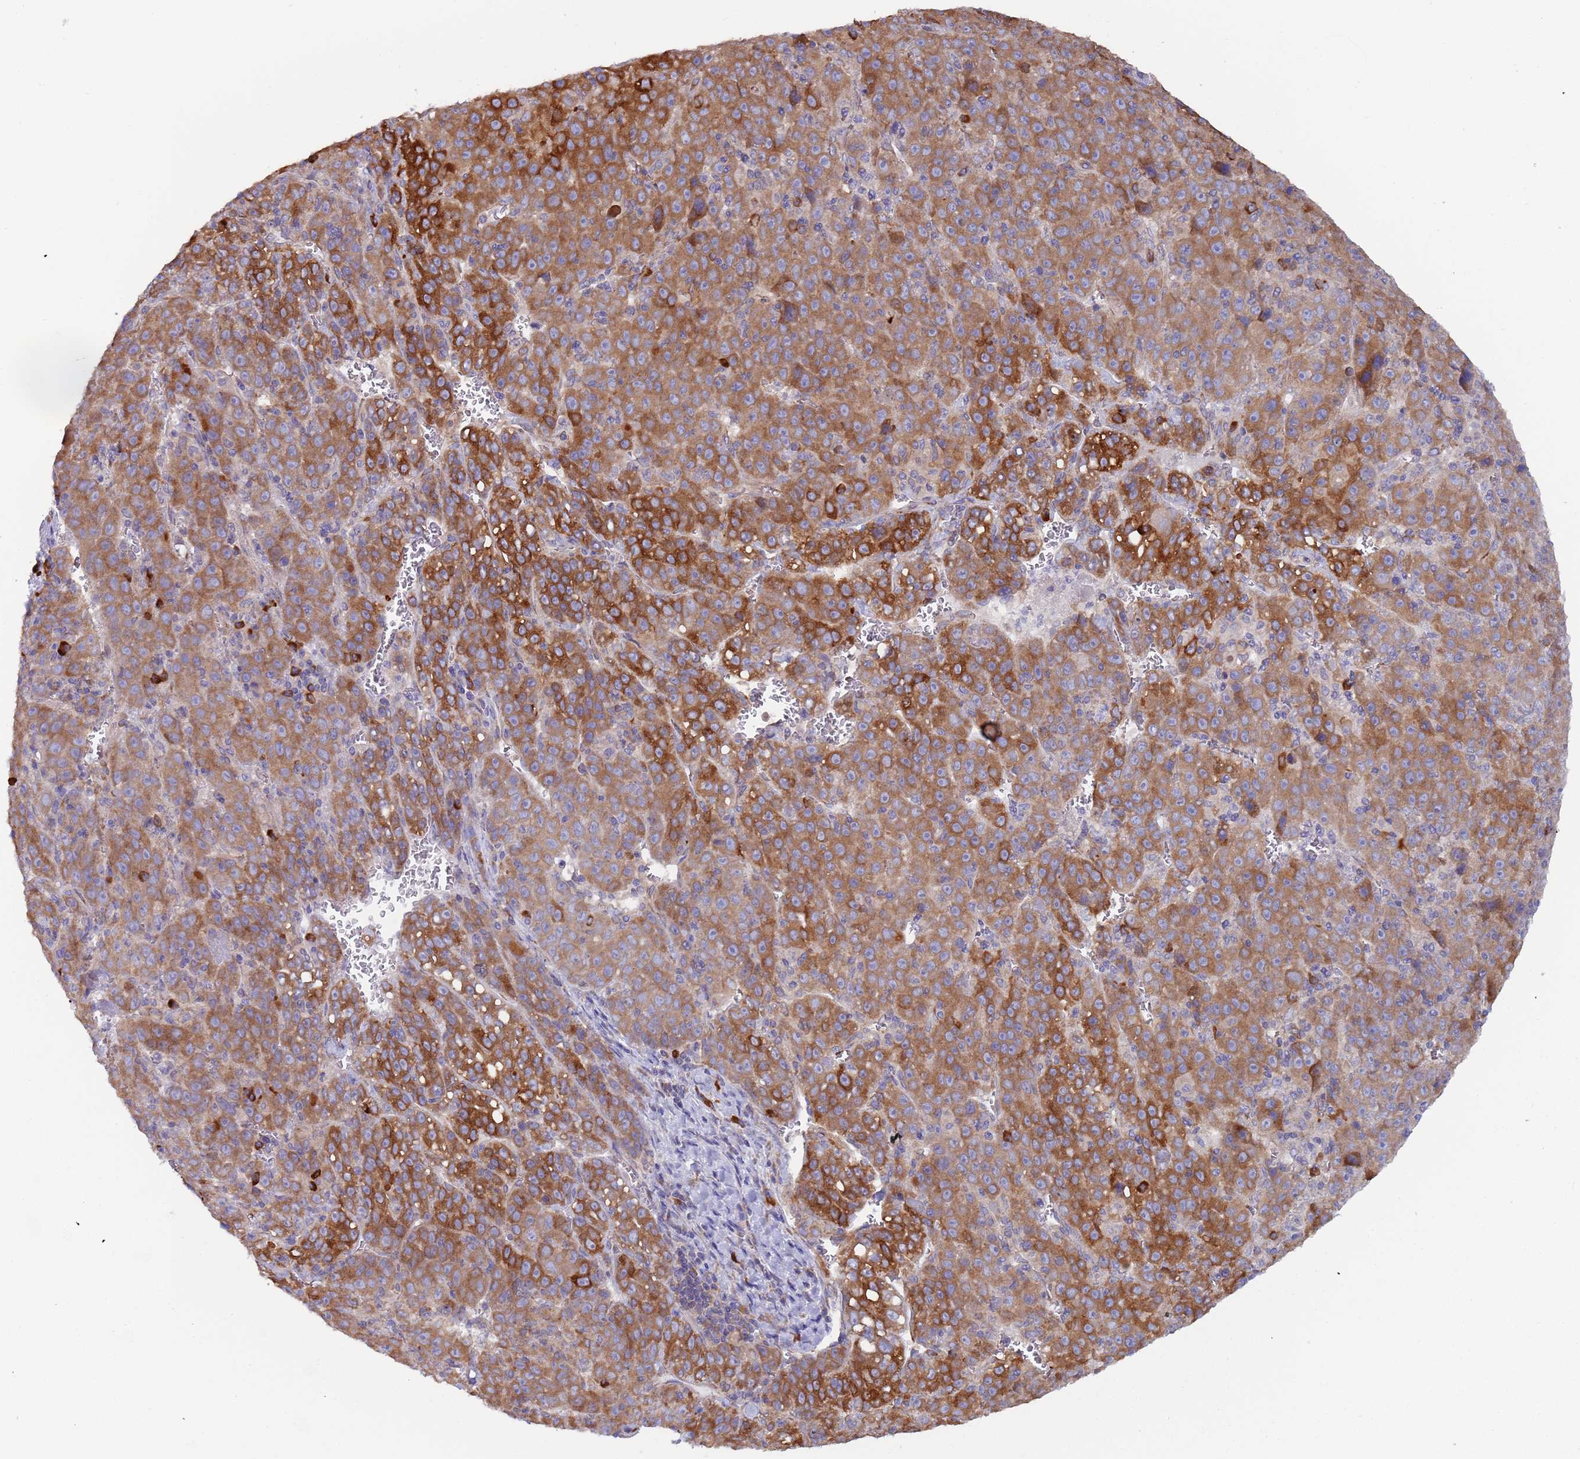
{"staining": {"intensity": "strong", "quantity": "25%-75%", "location": "cytoplasmic/membranous"}, "tissue": "liver cancer", "cell_type": "Tumor cells", "image_type": "cancer", "snomed": [{"axis": "morphology", "description": "Carcinoma, Hepatocellular, NOS"}, {"axis": "topography", "description": "Liver"}], "caption": "Liver cancer was stained to show a protein in brown. There is high levels of strong cytoplasmic/membranous positivity in about 25%-75% of tumor cells.", "gene": "ZNF844", "patient": {"sex": "female", "age": 53}}